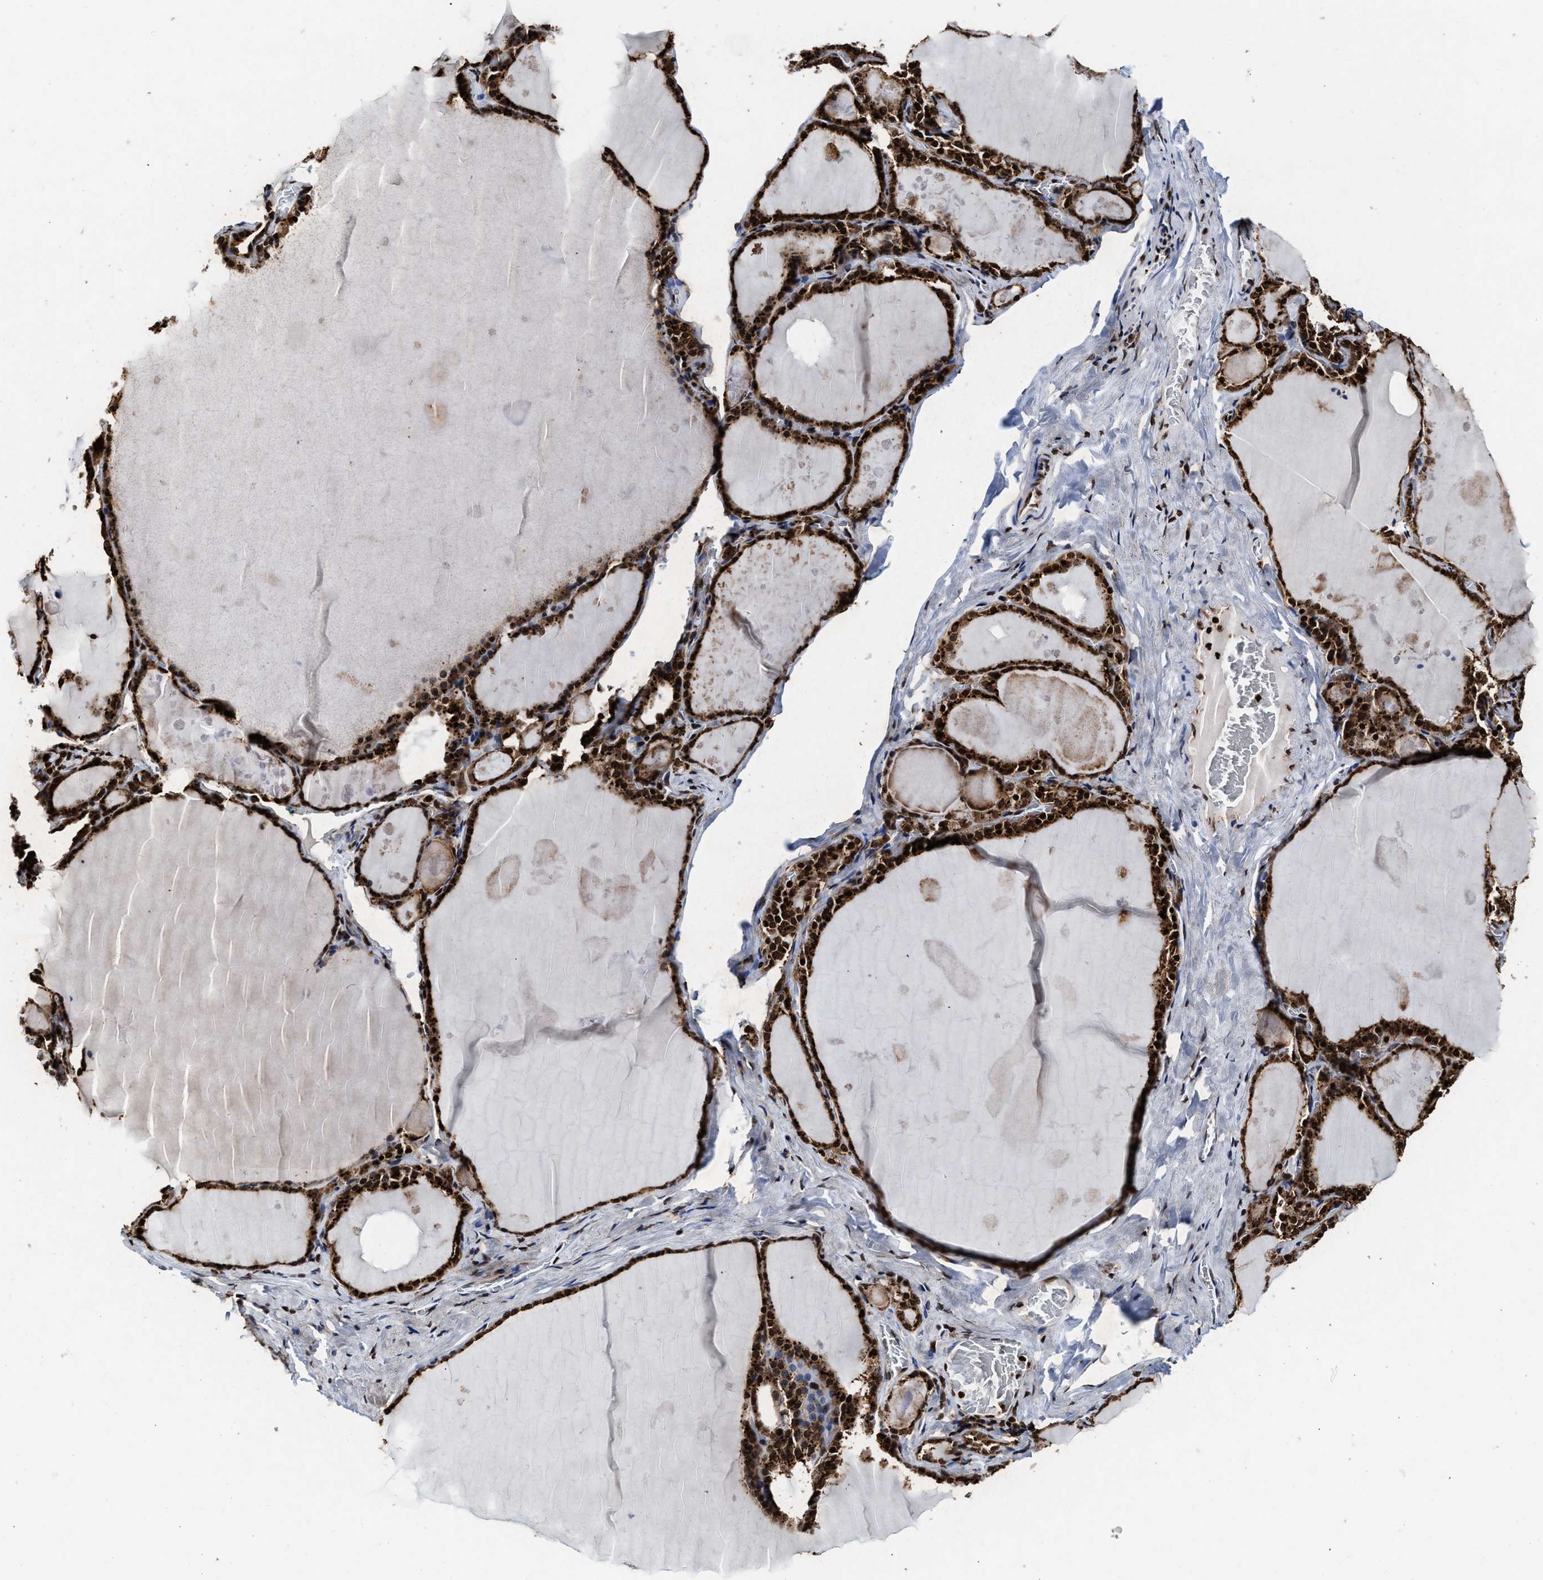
{"staining": {"intensity": "strong", "quantity": ">75%", "location": "cytoplasmic/membranous,nuclear"}, "tissue": "thyroid gland", "cell_type": "Glandular cells", "image_type": "normal", "snomed": [{"axis": "morphology", "description": "Normal tissue, NOS"}, {"axis": "topography", "description": "Thyroid gland"}], "caption": "Immunohistochemical staining of unremarkable thyroid gland demonstrates high levels of strong cytoplasmic/membranous,nuclear staining in approximately >75% of glandular cells. (Stains: DAB in brown, nuclei in blue, Microscopy: brightfield microscopy at high magnification).", "gene": "ALYREF", "patient": {"sex": "male", "age": 56}}